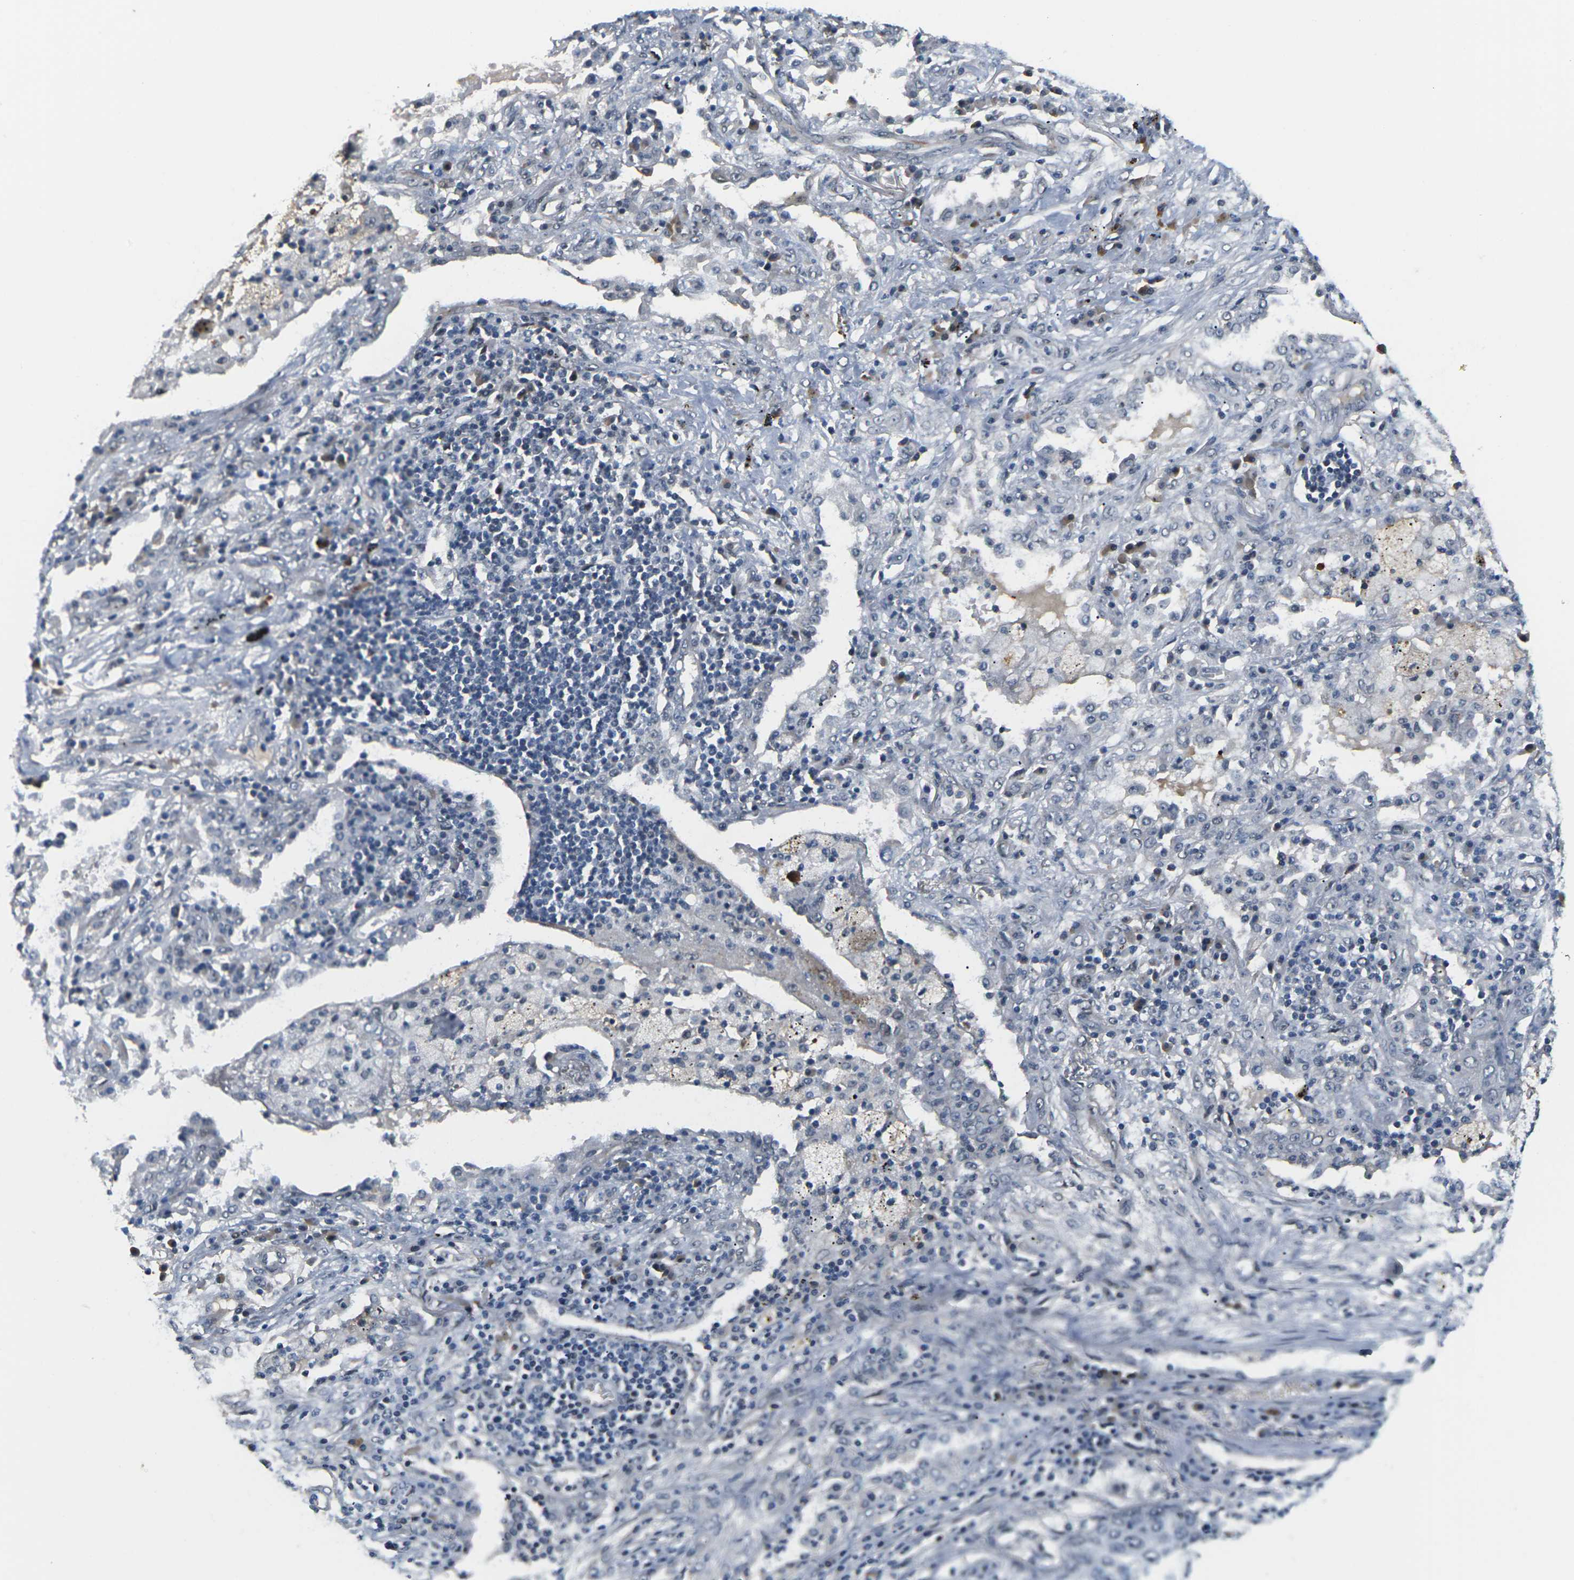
{"staining": {"intensity": "negative", "quantity": "none", "location": "none"}, "tissue": "lung cancer", "cell_type": "Tumor cells", "image_type": "cancer", "snomed": [{"axis": "morphology", "description": "Squamous cell carcinoma, NOS"}, {"axis": "topography", "description": "Lung"}], "caption": "The immunohistochemistry (IHC) image has no significant expression in tumor cells of lung cancer (squamous cell carcinoma) tissue.", "gene": "PKP2", "patient": {"sex": "female", "age": 63}}